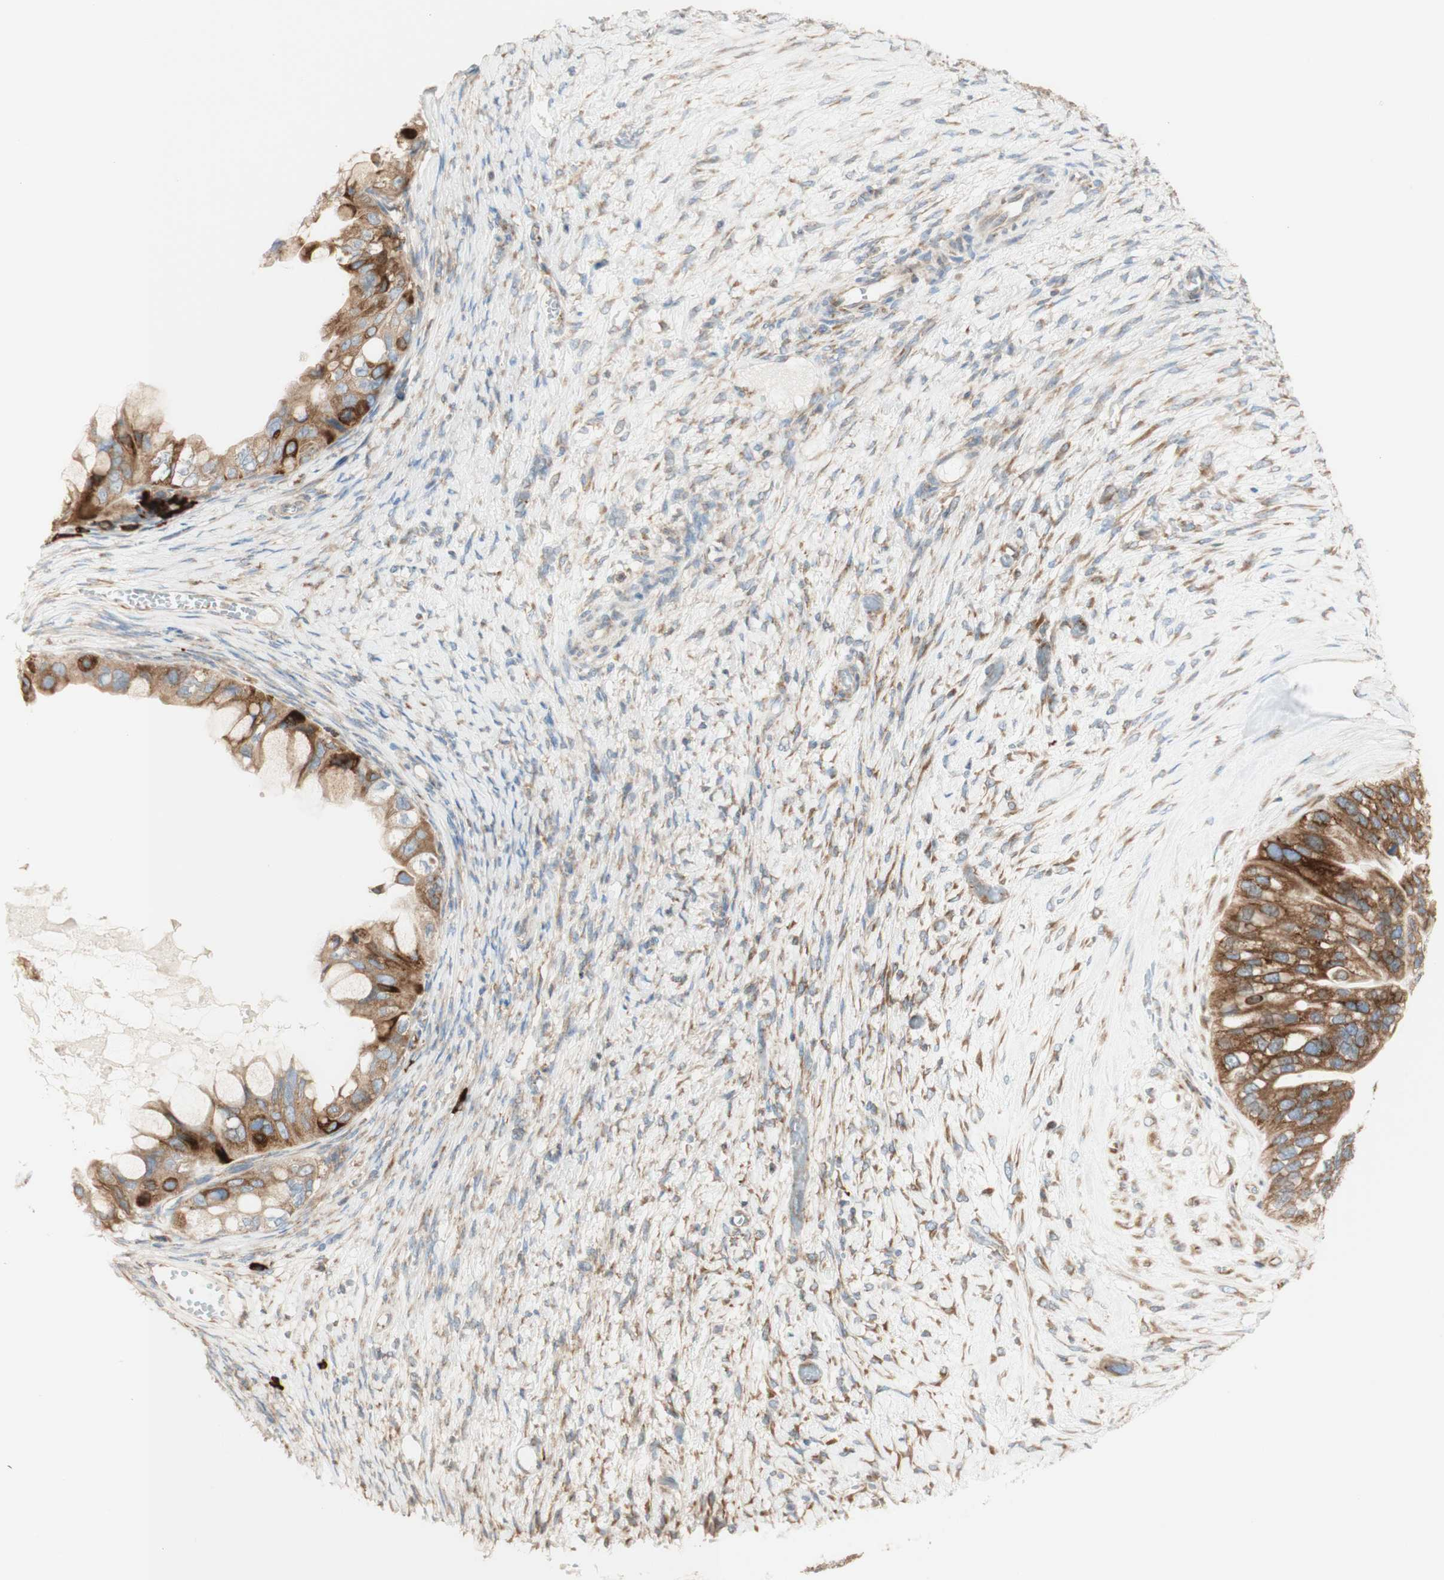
{"staining": {"intensity": "moderate", "quantity": ">75%", "location": "cytoplasmic/membranous"}, "tissue": "ovarian cancer", "cell_type": "Tumor cells", "image_type": "cancer", "snomed": [{"axis": "morphology", "description": "Cystadenocarcinoma, mucinous, NOS"}, {"axis": "topography", "description": "Ovary"}], "caption": "This histopathology image exhibits IHC staining of human ovarian mucinous cystadenocarcinoma, with medium moderate cytoplasmic/membranous expression in approximately >75% of tumor cells.", "gene": "MANF", "patient": {"sex": "female", "age": 80}}